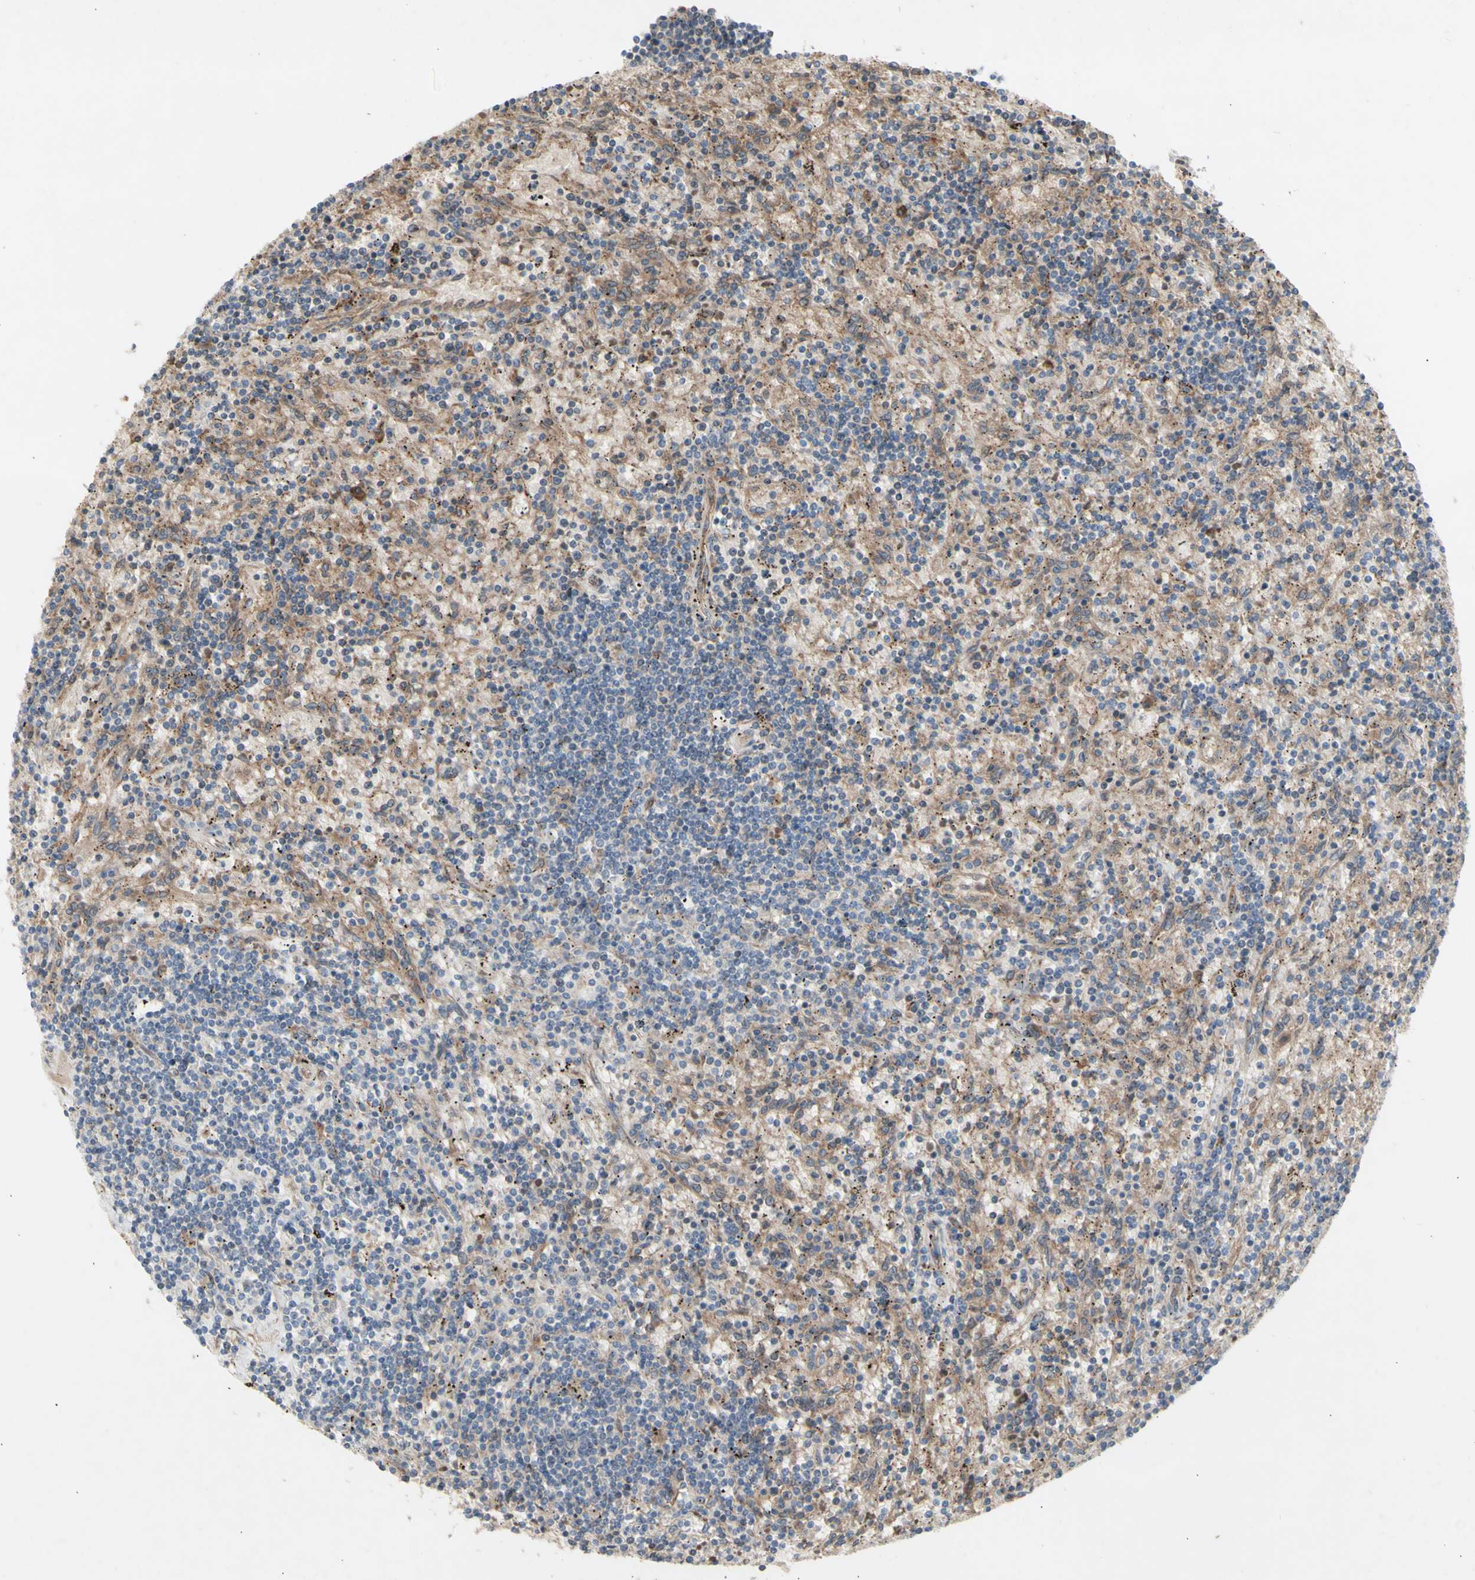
{"staining": {"intensity": "weak", "quantity": "<25%", "location": "cytoplasmic/membranous"}, "tissue": "lymphoma", "cell_type": "Tumor cells", "image_type": "cancer", "snomed": [{"axis": "morphology", "description": "Malignant lymphoma, non-Hodgkin's type, Low grade"}, {"axis": "topography", "description": "Spleen"}], "caption": "A histopathology image of human lymphoma is negative for staining in tumor cells.", "gene": "KLC1", "patient": {"sex": "male", "age": 76}}